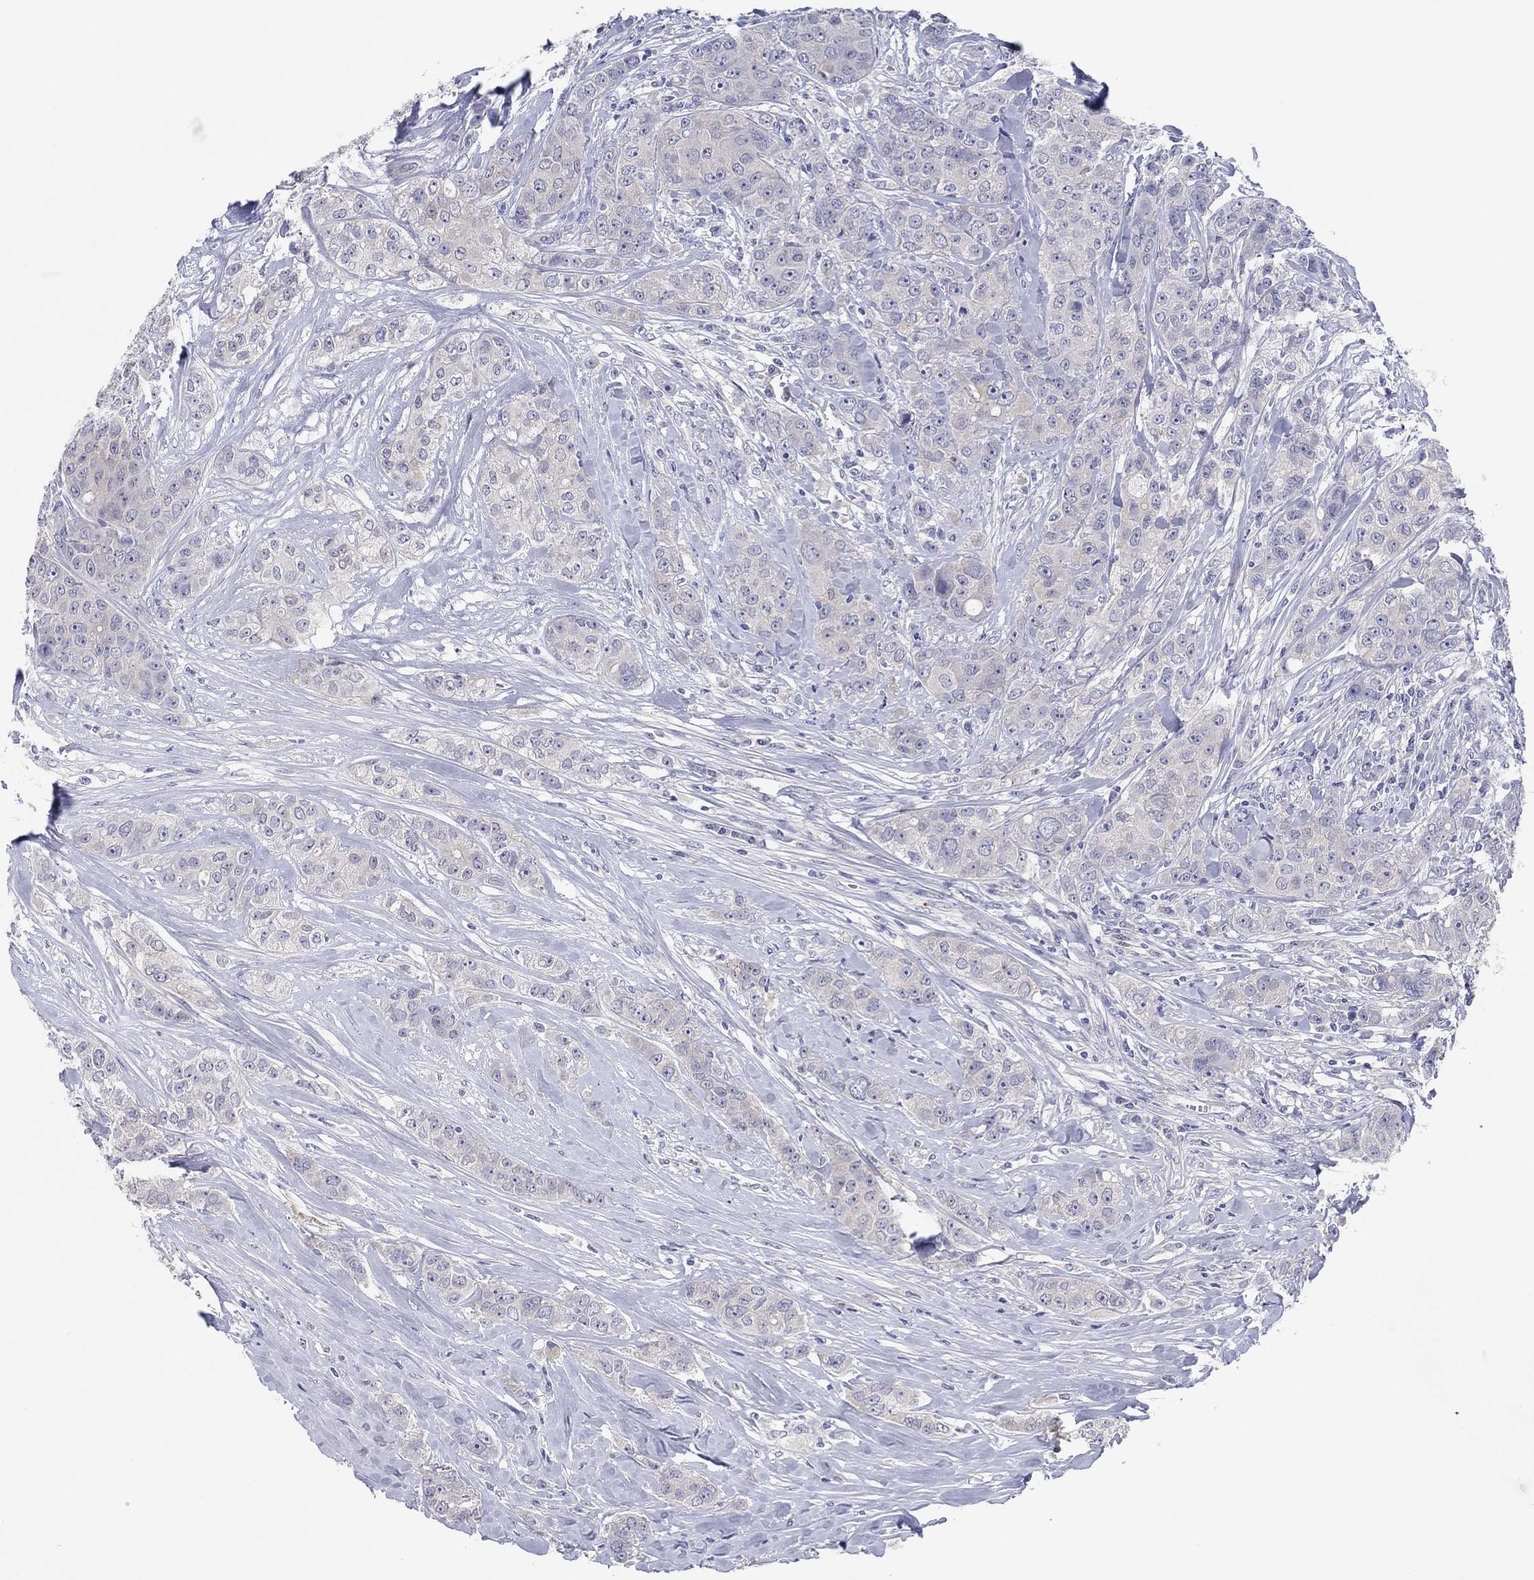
{"staining": {"intensity": "negative", "quantity": "none", "location": "none"}, "tissue": "breast cancer", "cell_type": "Tumor cells", "image_type": "cancer", "snomed": [{"axis": "morphology", "description": "Duct carcinoma"}, {"axis": "topography", "description": "Breast"}], "caption": "Breast cancer stained for a protein using IHC demonstrates no staining tumor cells.", "gene": "HDC", "patient": {"sex": "female", "age": 43}}